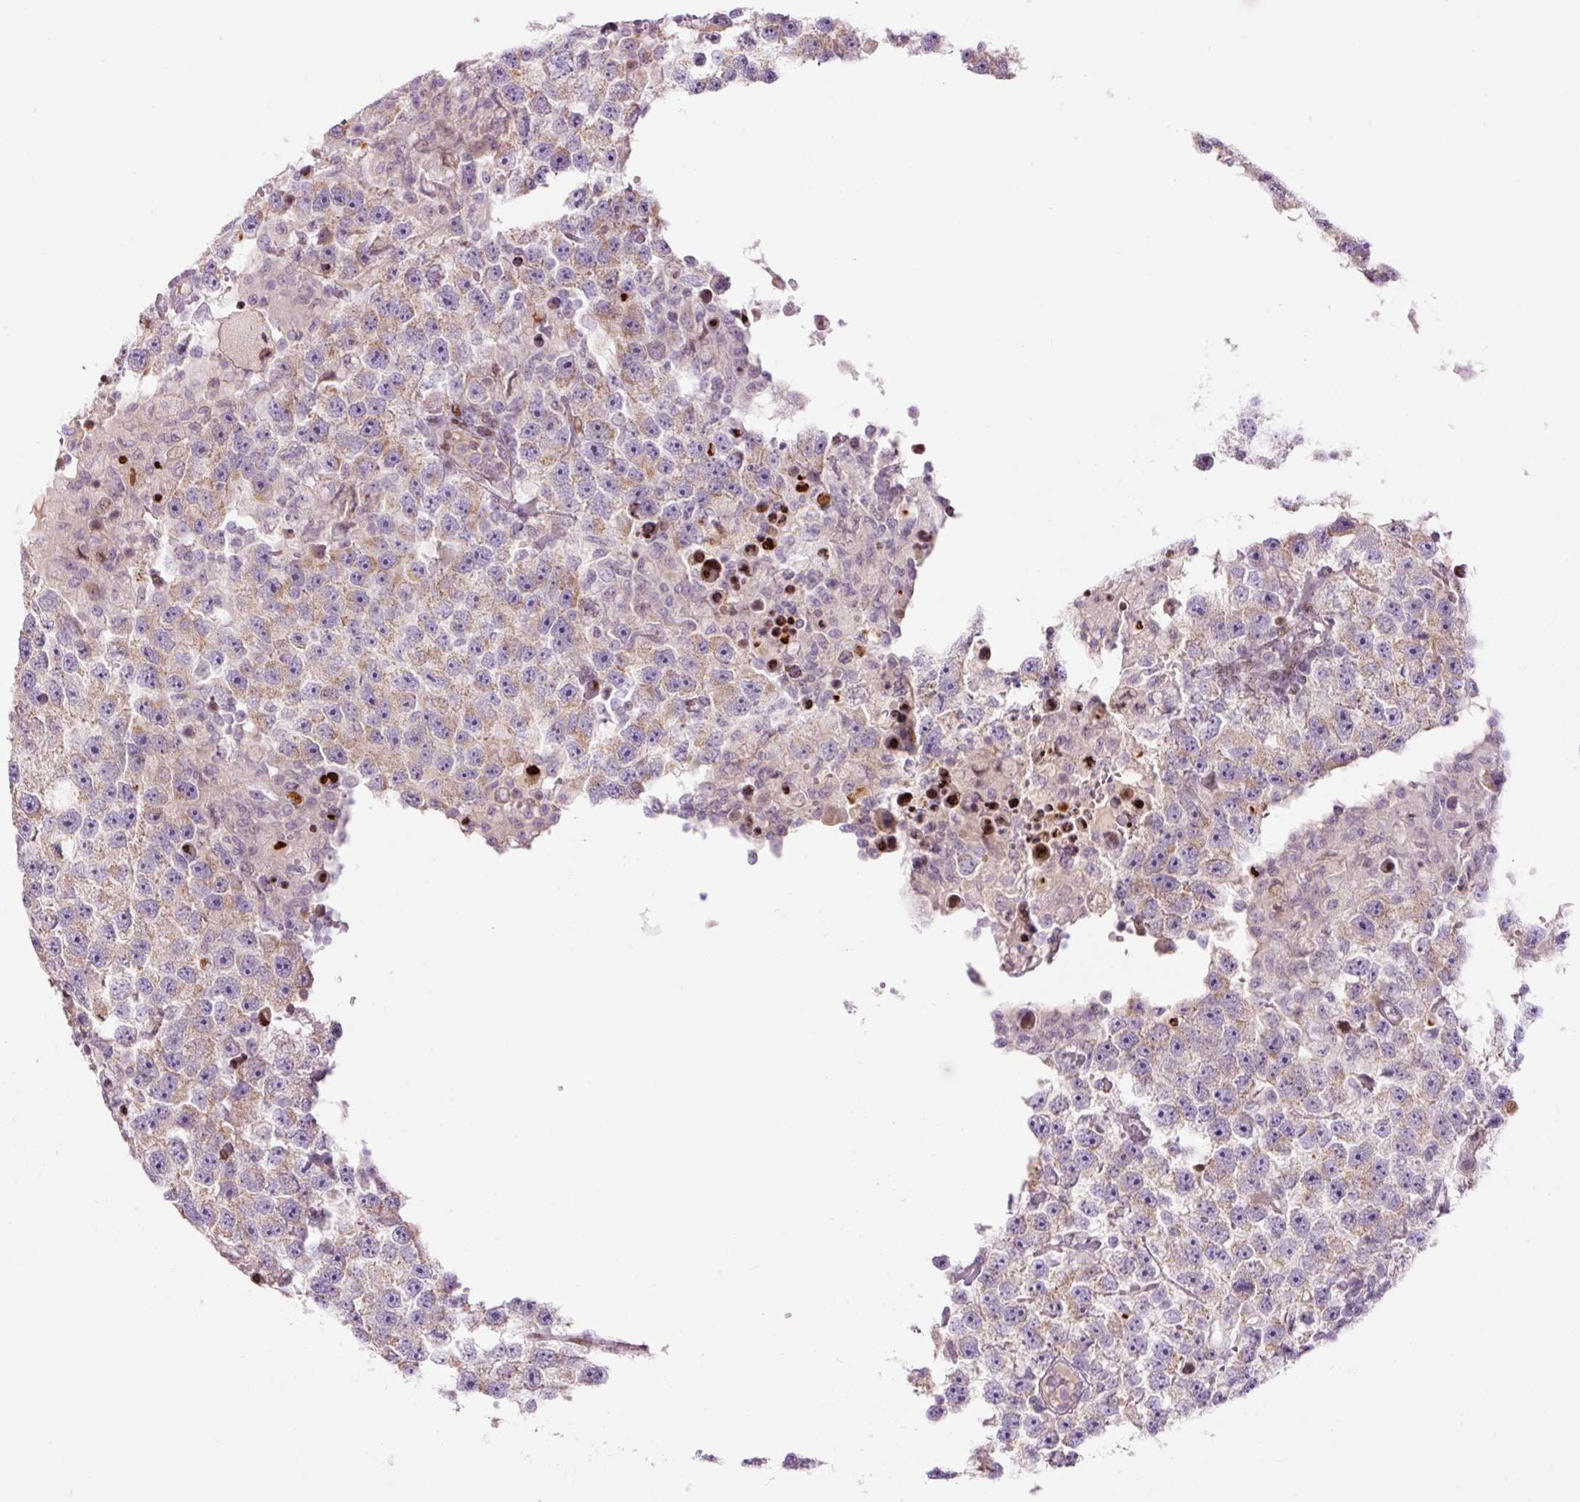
{"staining": {"intensity": "moderate", "quantity": ">75%", "location": "cytoplasmic/membranous"}, "tissue": "testis cancer", "cell_type": "Tumor cells", "image_type": "cancer", "snomed": [{"axis": "morphology", "description": "Carcinoma, Embryonal, NOS"}, {"axis": "topography", "description": "Testis"}], "caption": "A brown stain labels moderate cytoplasmic/membranous staining of a protein in testis cancer tumor cells.", "gene": "TMEM177", "patient": {"sex": "male", "age": 83}}